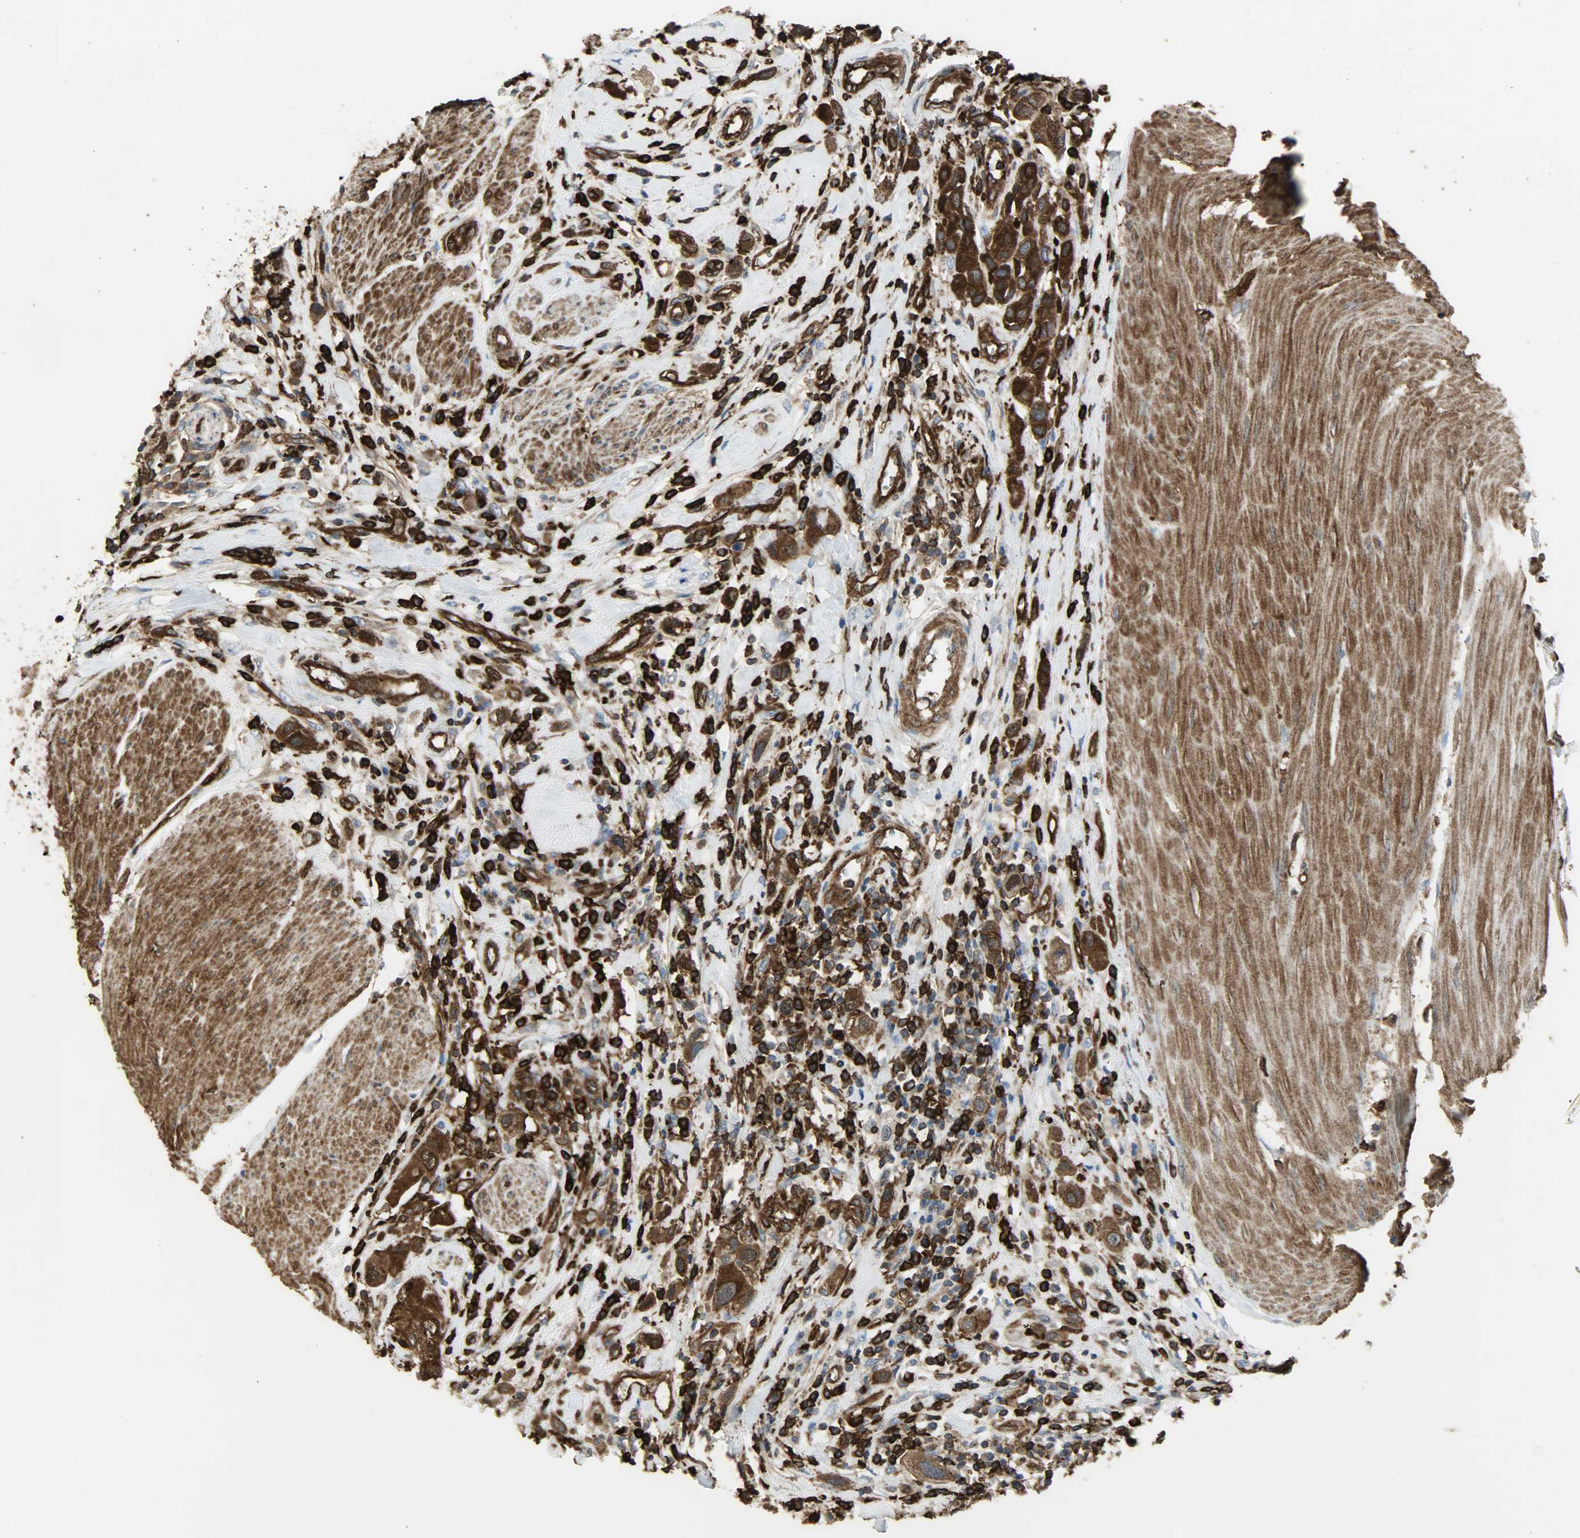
{"staining": {"intensity": "strong", "quantity": ">75%", "location": "cytoplasmic/membranous"}, "tissue": "urothelial cancer", "cell_type": "Tumor cells", "image_type": "cancer", "snomed": [{"axis": "morphology", "description": "Urothelial carcinoma, High grade"}, {"axis": "topography", "description": "Urinary bladder"}], "caption": "Approximately >75% of tumor cells in urothelial cancer display strong cytoplasmic/membranous protein expression as visualized by brown immunohistochemical staining.", "gene": "VASP", "patient": {"sex": "male", "age": 50}}